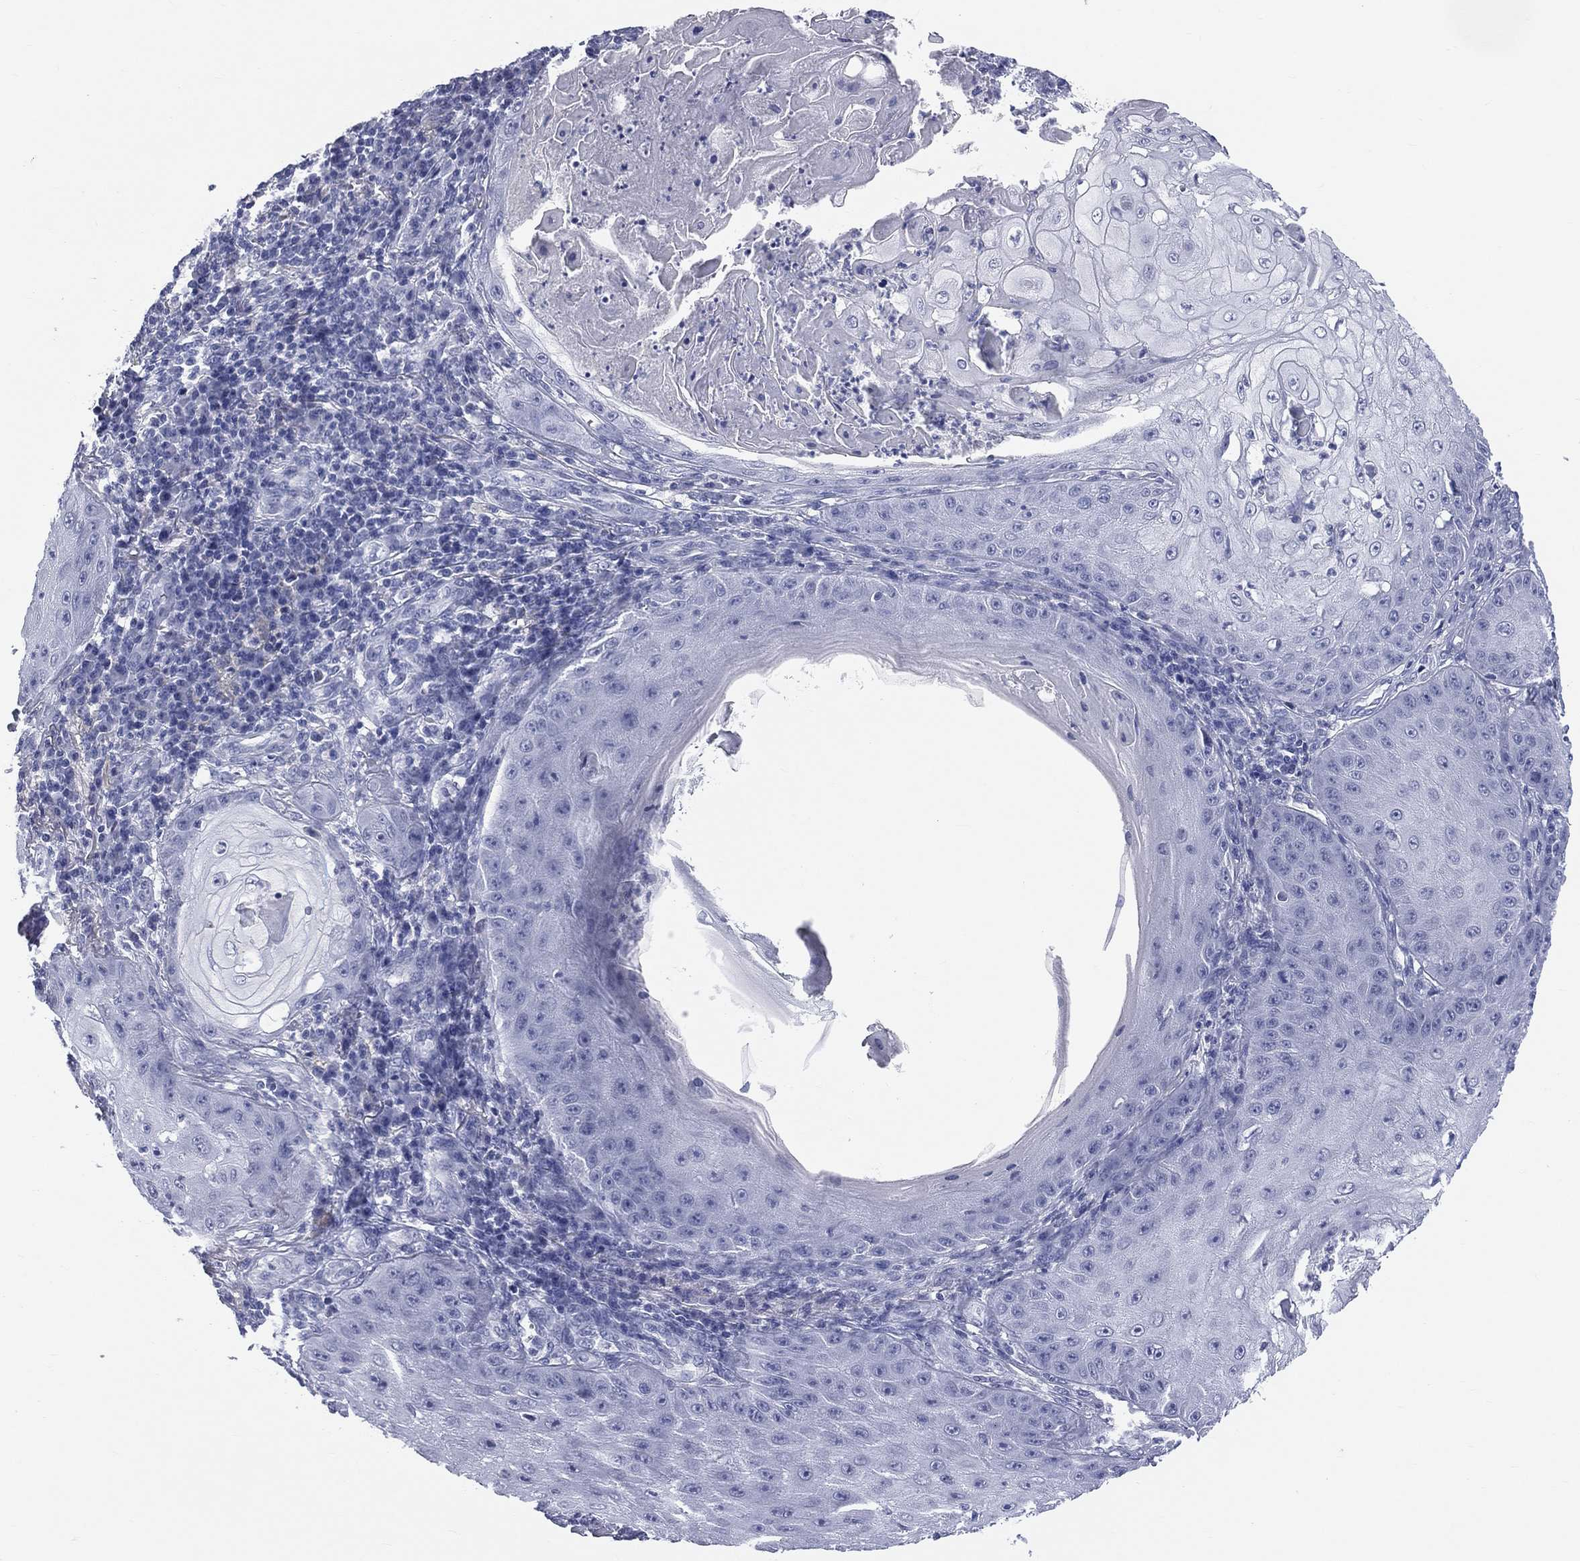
{"staining": {"intensity": "negative", "quantity": "none", "location": "none"}, "tissue": "skin cancer", "cell_type": "Tumor cells", "image_type": "cancer", "snomed": [{"axis": "morphology", "description": "Squamous cell carcinoma, NOS"}, {"axis": "topography", "description": "Skin"}], "caption": "Skin cancer stained for a protein using IHC shows no staining tumor cells.", "gene": "MLN", "patient": {"sex": "male", "age": 70}}